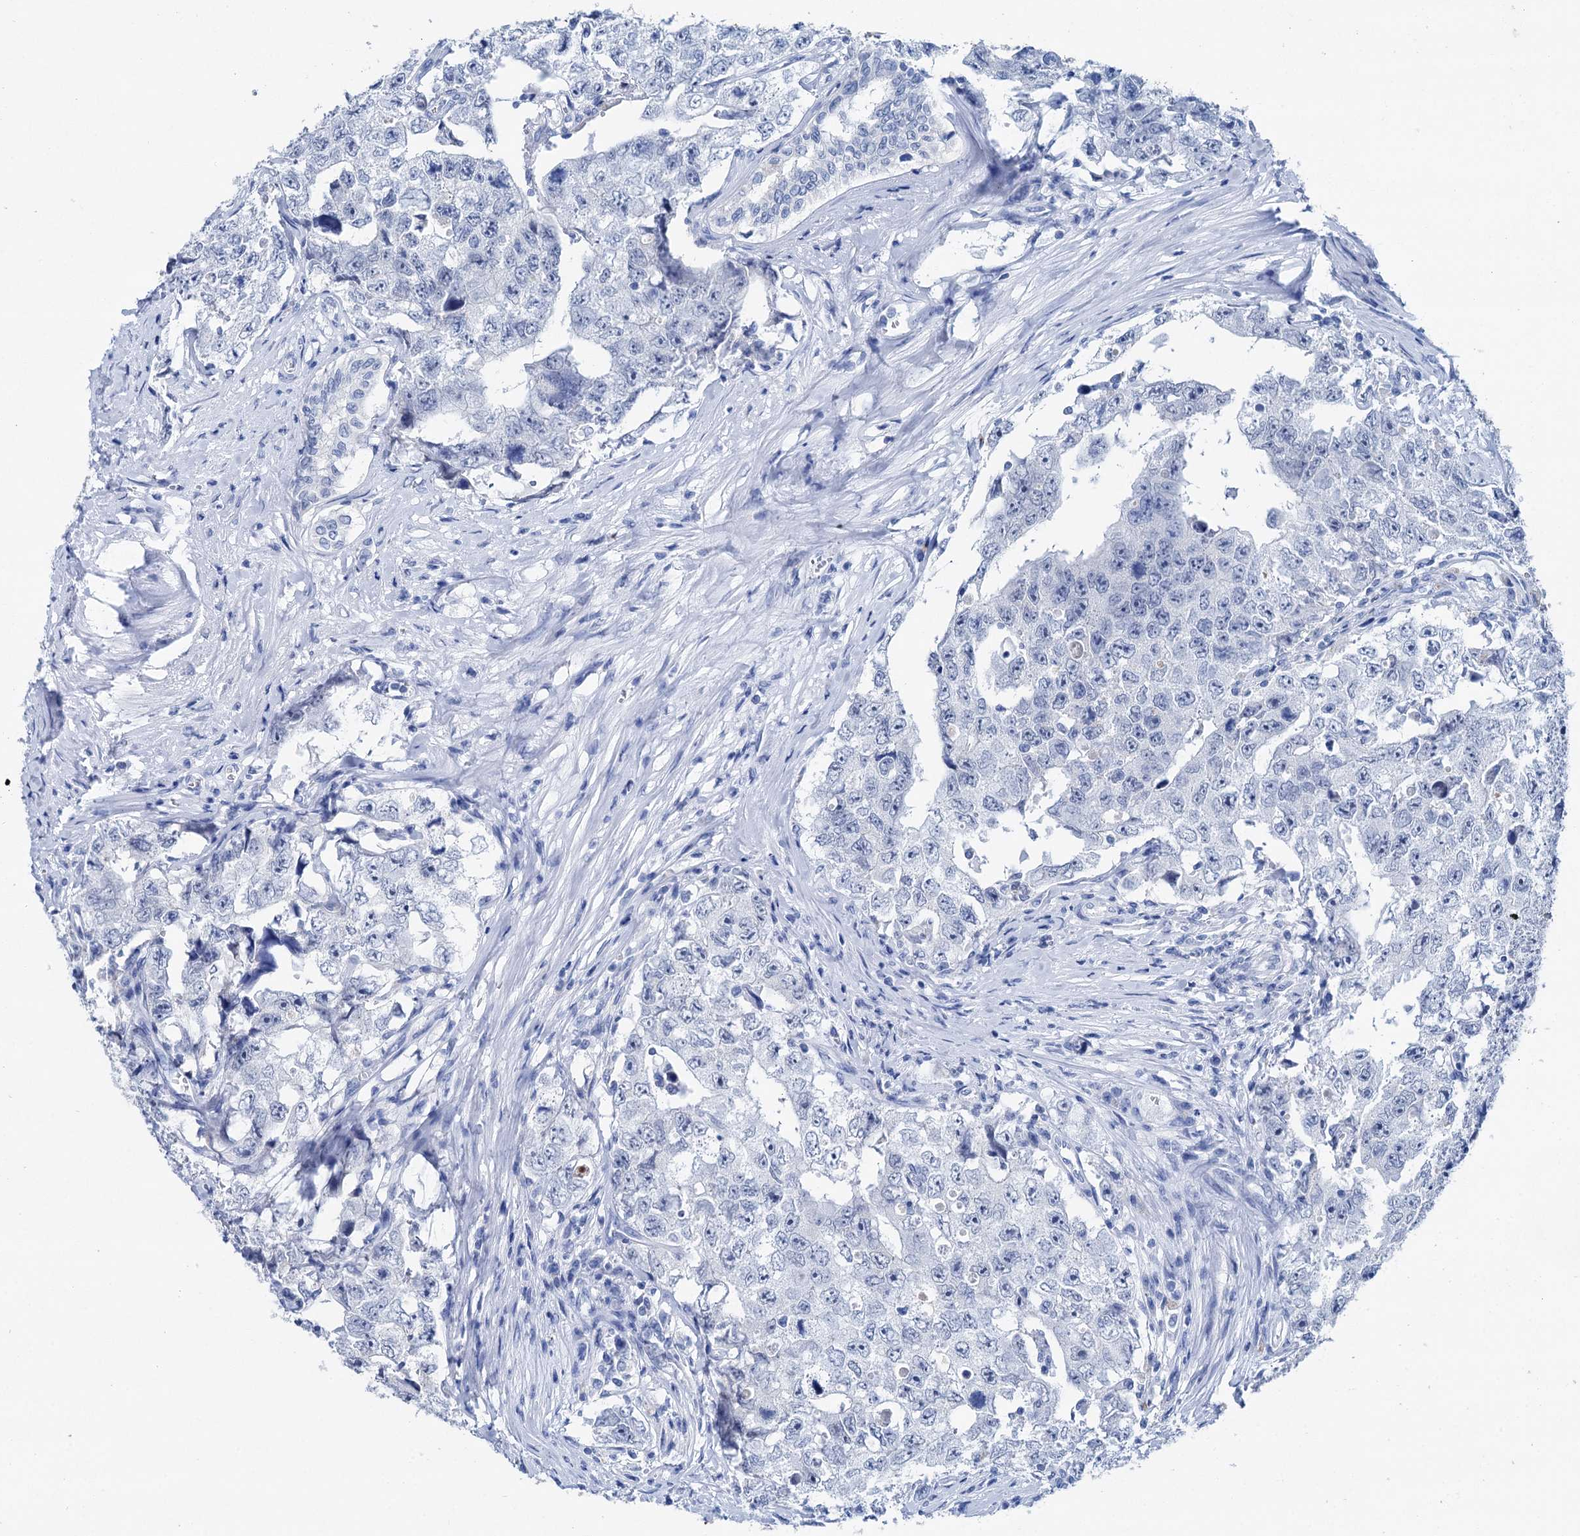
{"staining": {"intensity": "negative", "quantity": "none", "location": "none"}, "tissue": "testis cancer", "cell_type": "Tumor cells", "image_type": "cancer", "snomed": [{"axis": "morphology", "description": "Carcinoma, Embryonal, NOS"}, {"axis": "topography", "description": "Testis"}], "caption": "This is a image of IHC staining of embryonal carcinoma (testis), which shows no positivity in tumor cells.", "gene": "BRINP1", "patient": {"sex": "male", "age": 17}}